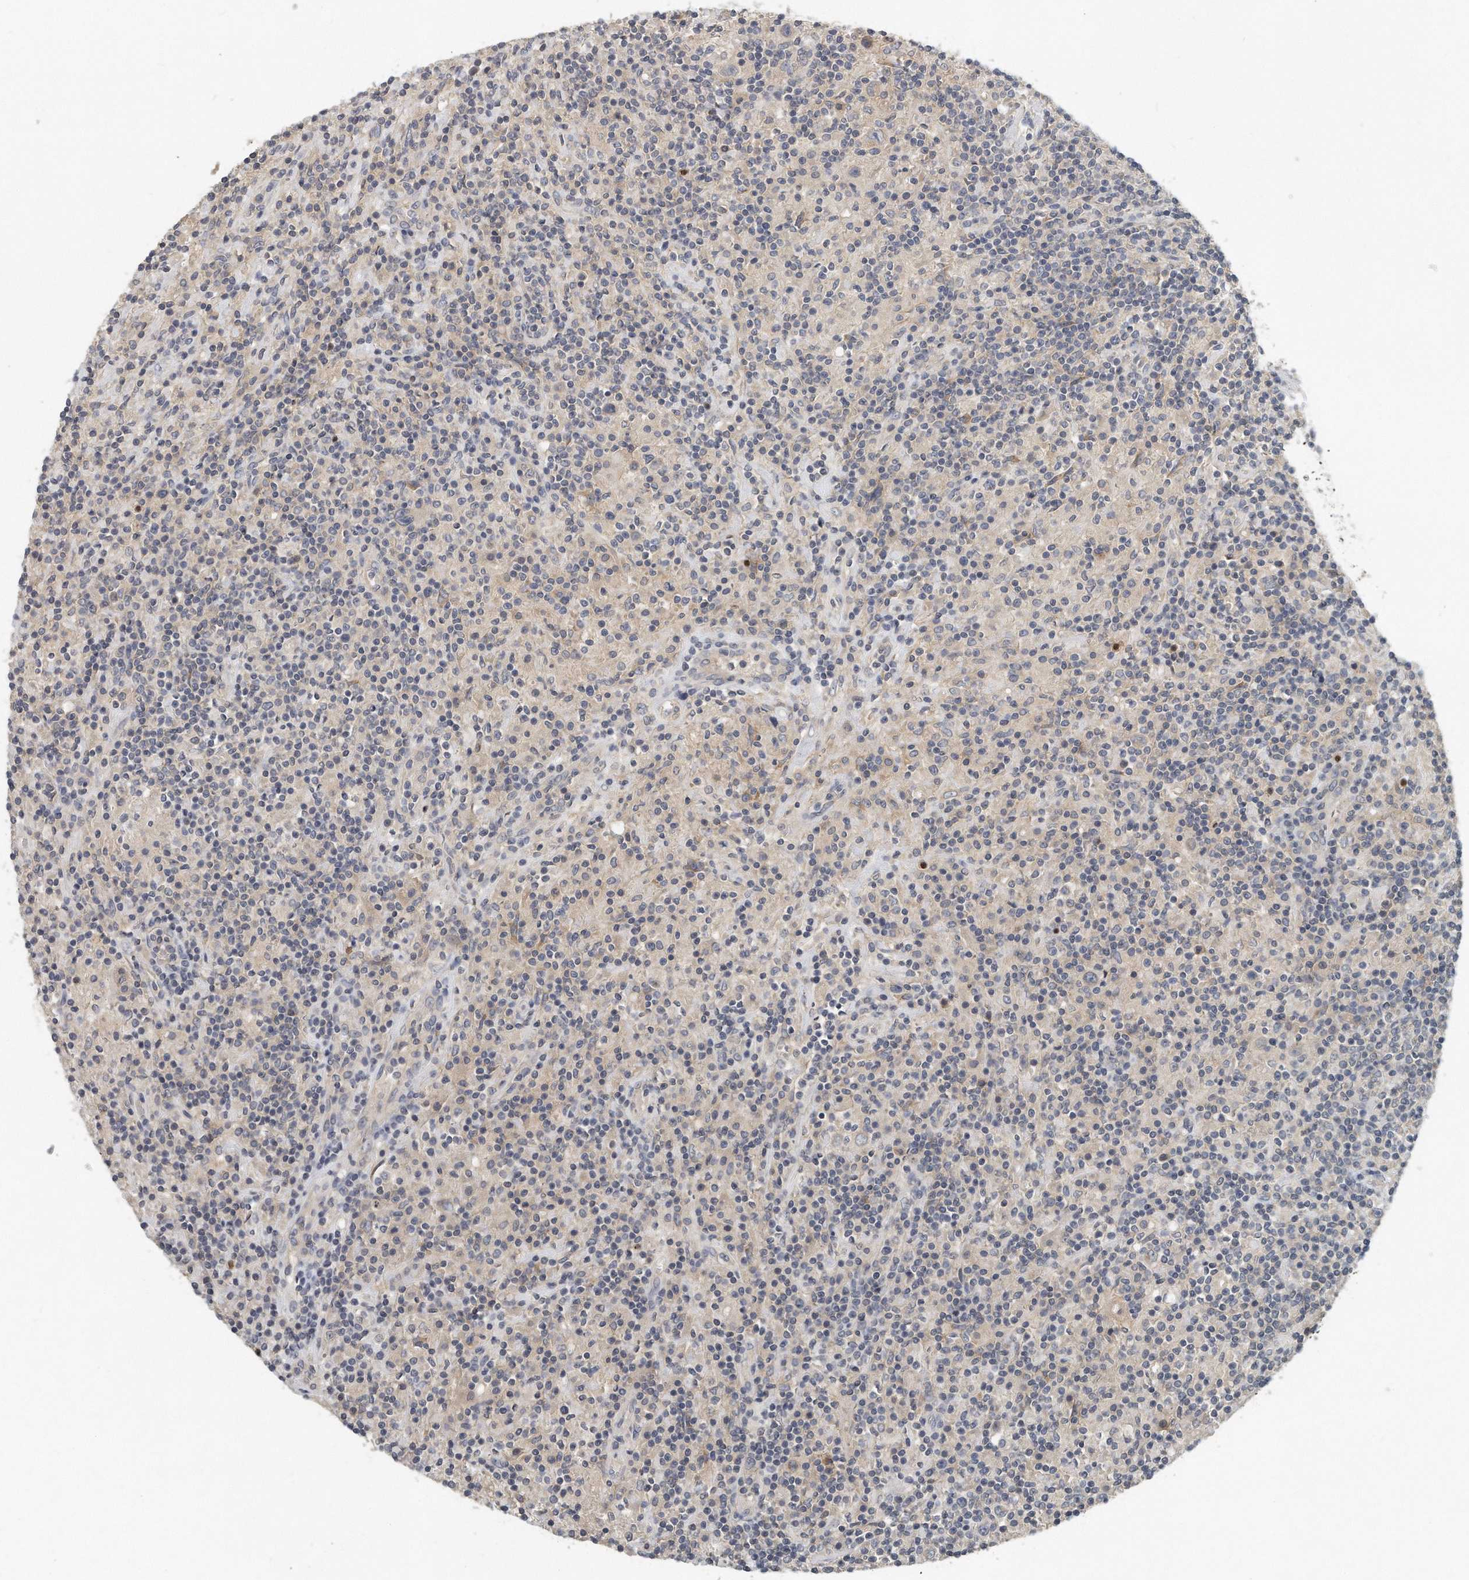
{"staining": {"intensity": "negative", "quantity": "none", "location": "none"}, "tissue": "lymphoma", "cell_type": "Tumor cells", "image_type": "cancer", "snomed": [{"axis": "morphology", "description": "Hodgkin's disease, NOS"}, {"axis": "topography", "description": "Lymph node"}], "caption": "There is no significant staining in tumor cells of lymphoma. (DAB immunohistochemistry, high magnification).", "gene": "TRAPPC14", "patient": {"sex": "male", "age": 70}}